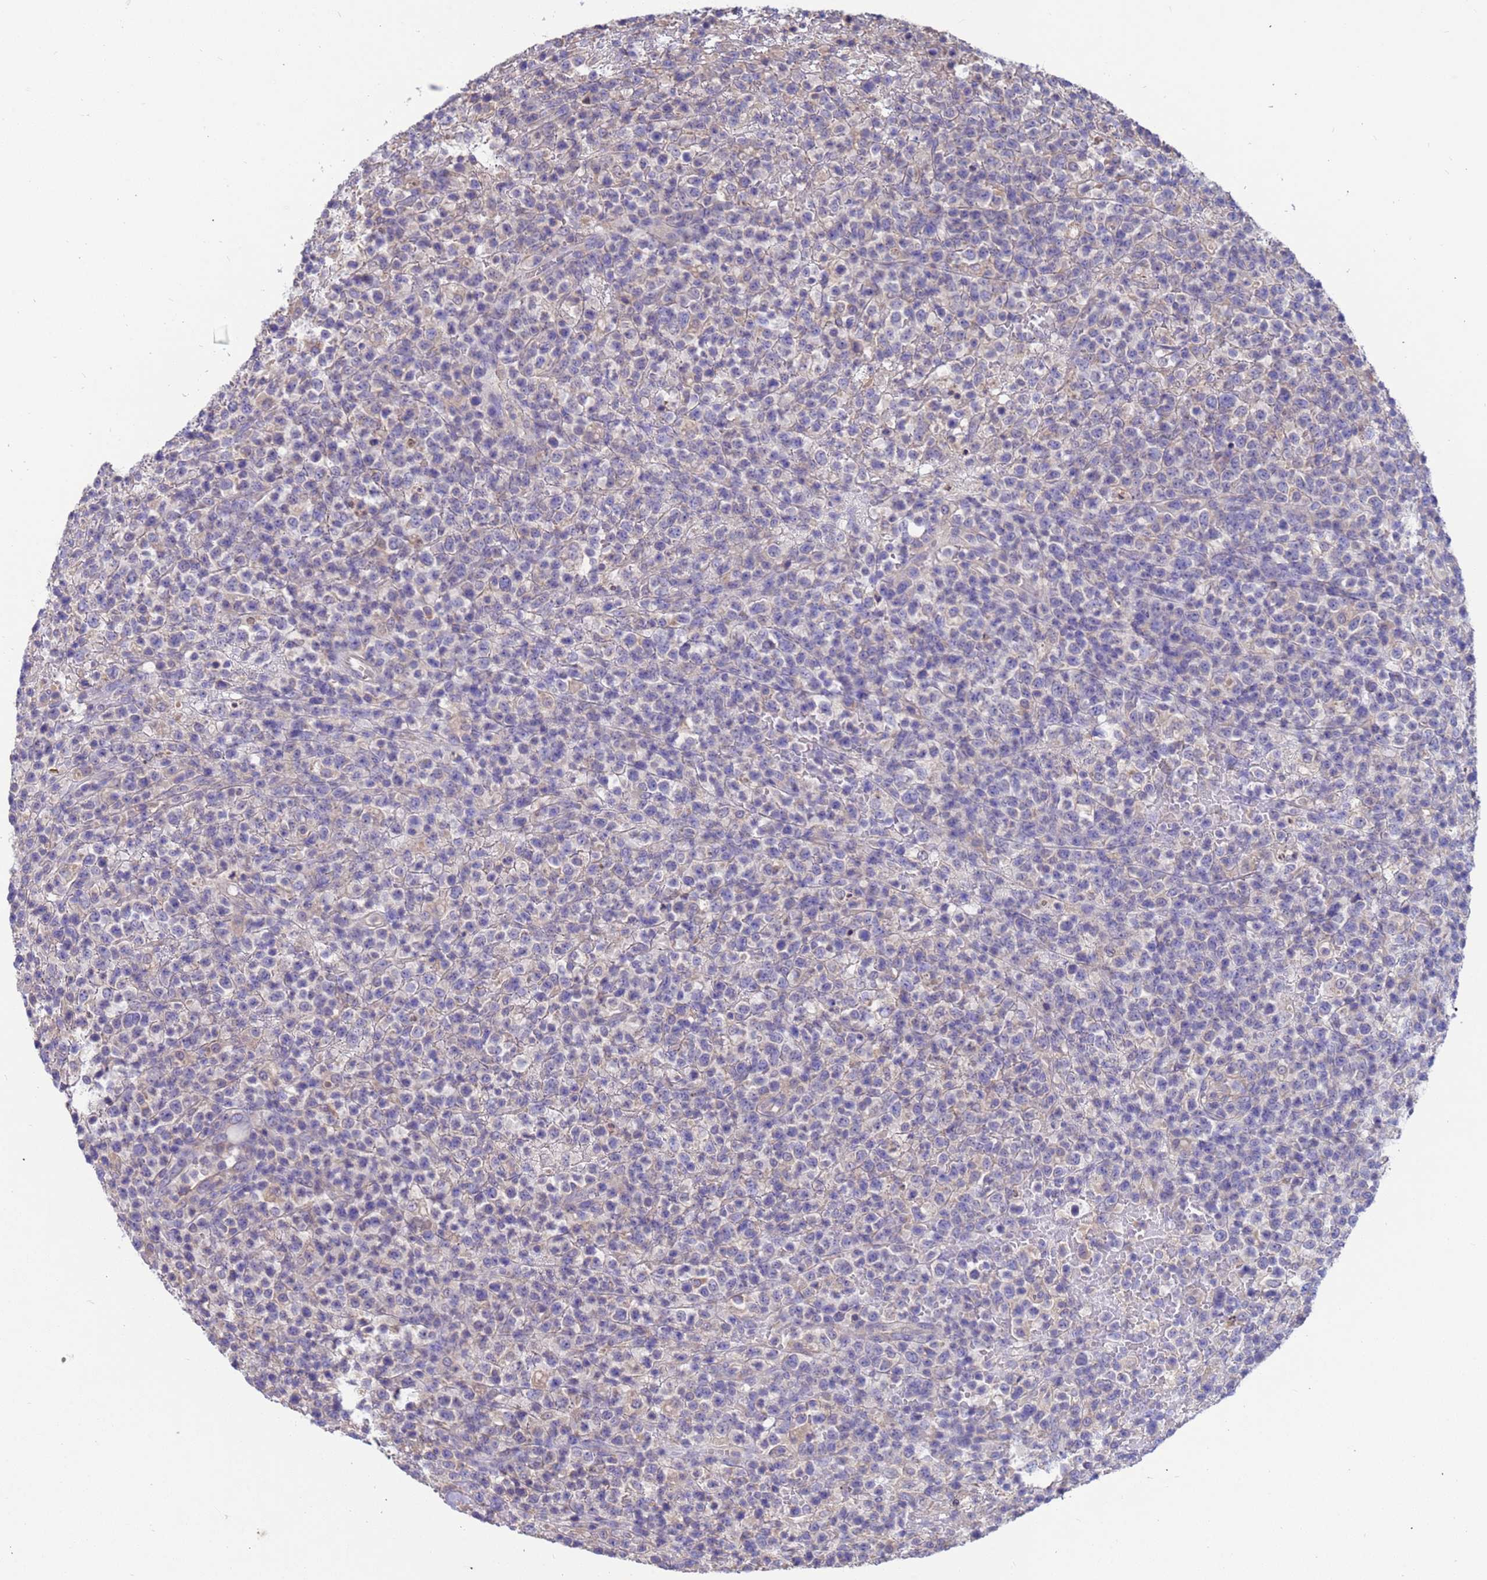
{"staining": {"intensity": "negative", "quantity": "none", "location": "none"}, "tissue": "lymphoma", "cell_type": "Tumor cells", "image_type": "cancer", "snomed": [{"axis": "morphology", "description": "Malignant lymphoma, non-Hodgkin's type, High grade"}, {"axis": "topography", "description": "Colon"}], "caption": "The immunohistochemistry histopathology image has no significant expression in tumor cells of lymphoma tissue.", "gene": "SRL", "patient": {"sex": "female", "age": 53}}